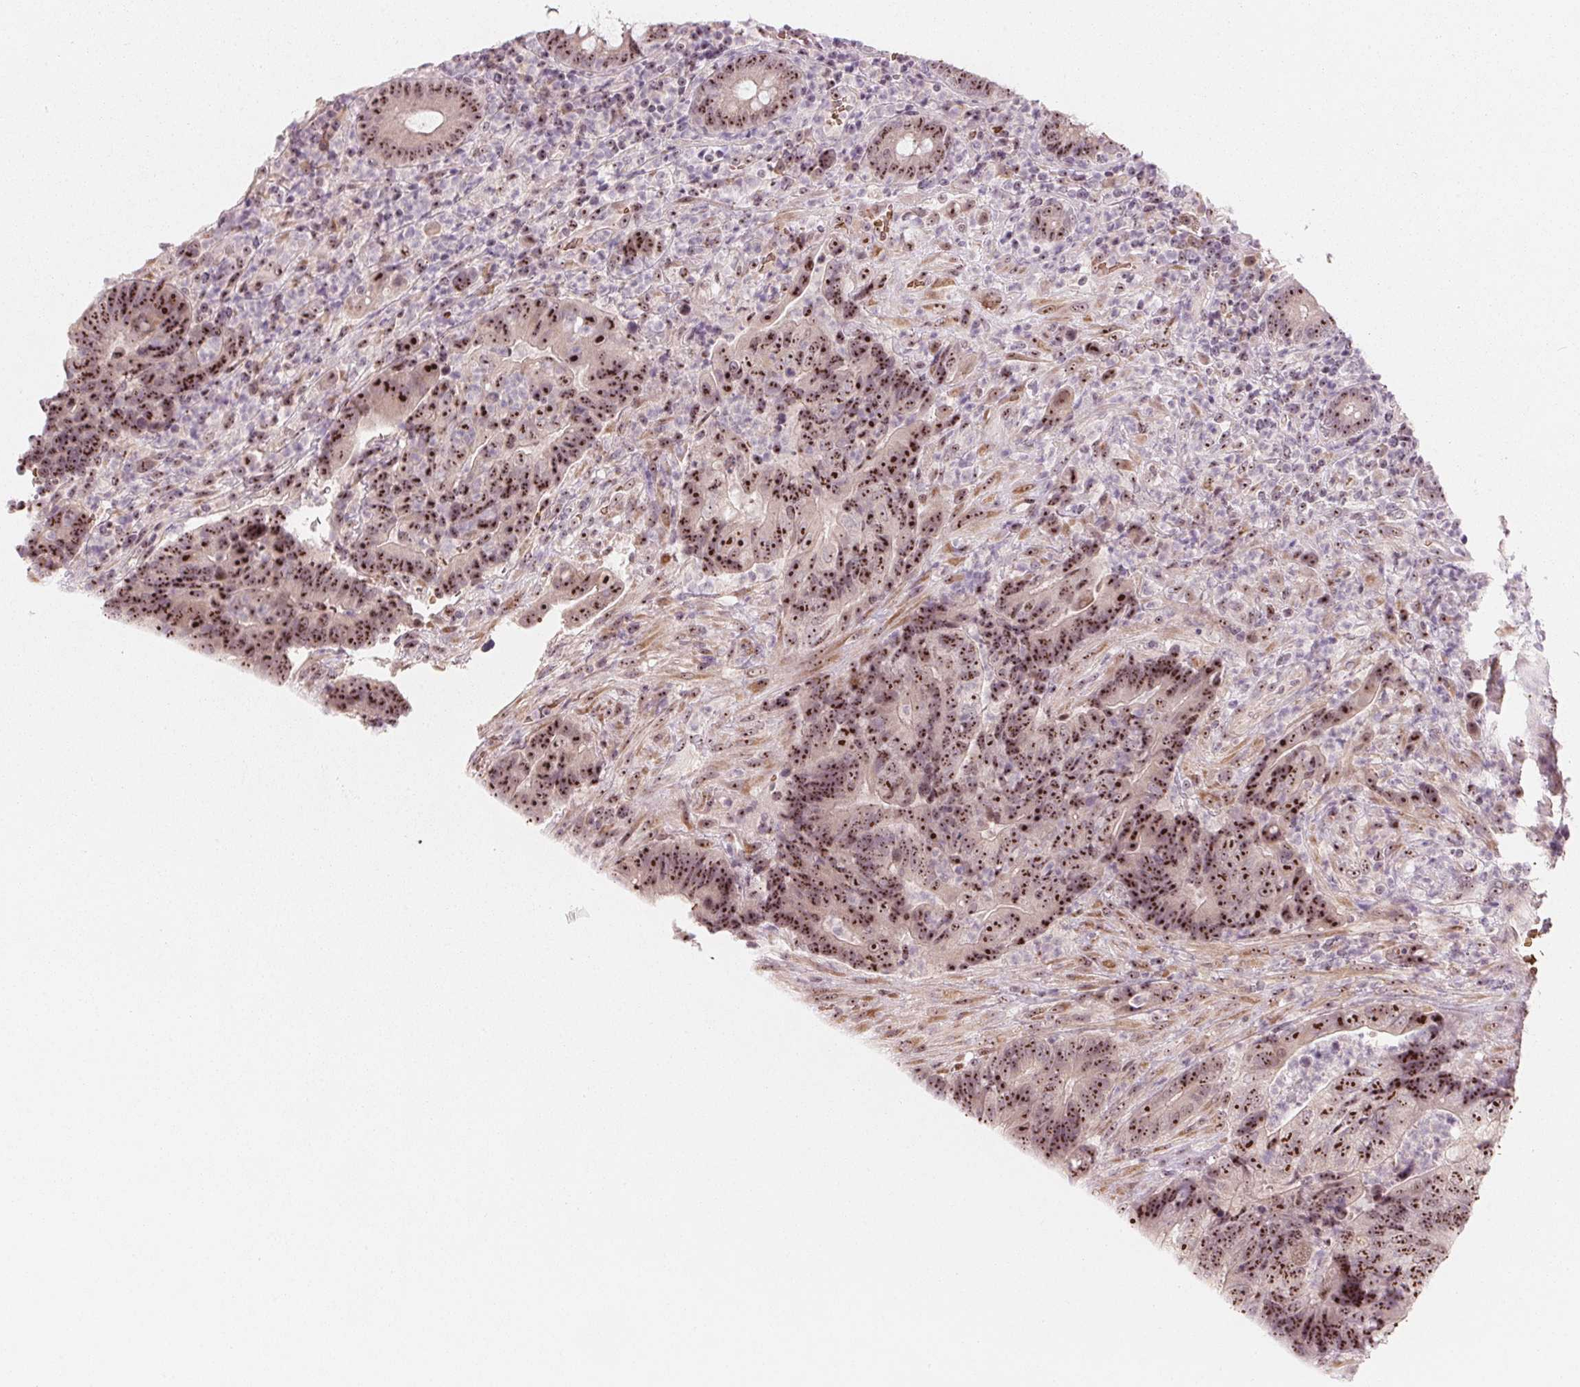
{"staining": {"intensity": "strong", "quantity": ">75%", "location": "nuclear"}, "tissue": "colorectal cancer", "cell_type": "Tumor cells", "image_type": "cancer", "snomed": [{"axis": "morphology", "description": "Normal tissue, NOS"}, {"axis": "morphology", "description": "Adenocarcinoma, NOS"}, {"axis": "topography", "description": "Colon"}], "caption": "Brown immunohistochemical staining in colorectal adenocarcinoma shows strong nuclear staining in about >75% of tumor cells. The staining was performed using DAB, with brown indicating positive protein expression. Nuclei are stained blue with hematoxylin.", "gene": "DNTTIP2", "patient": {"sex": "female", "age": 48}}